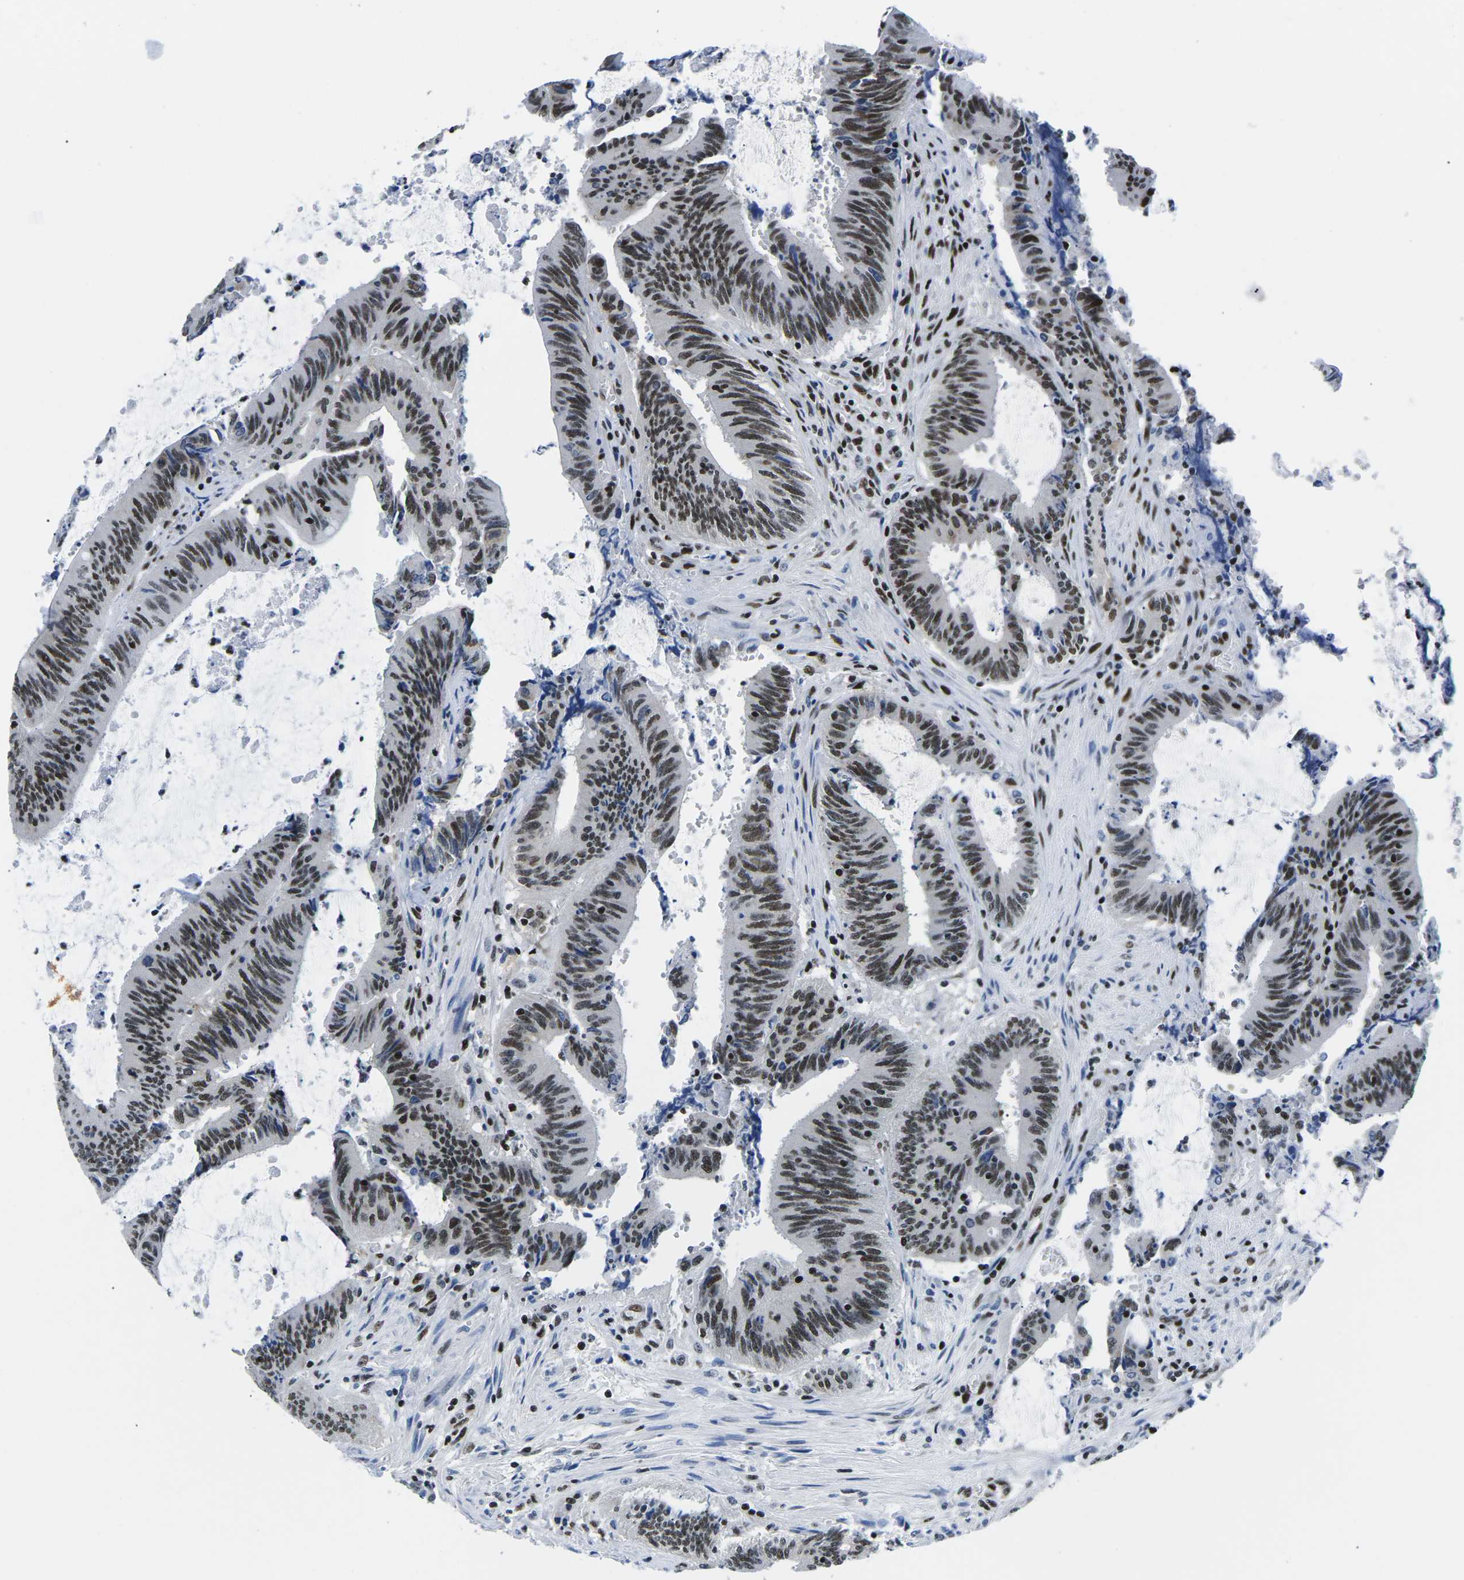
{"staining": {"intensity": "strong", "quantity": ">75%", "location": "nuclear"}, "tissue": "colorectal cancer", "cell_type": "Tumor cells", "image_type": "cancer", "snomed": [{"axis": "morphology", "description": "Normal tissue, NOS"}, {"axis": "morphology", "description": "Adenocarcinoma, NOS"}, {"axis": "topography", "description": "Rectum"}], "caption": "Colorectal cancer was stained to show a protein in brown. There is high levels of strong nuclear staining in about >75% of tumor cells. Using DAB (brown) and hematoxylin (blue) stains, captured at high magnification using brightfield microscopy.", "gene": "ATF1", "patient": {"sex": "female", "age": 66}}